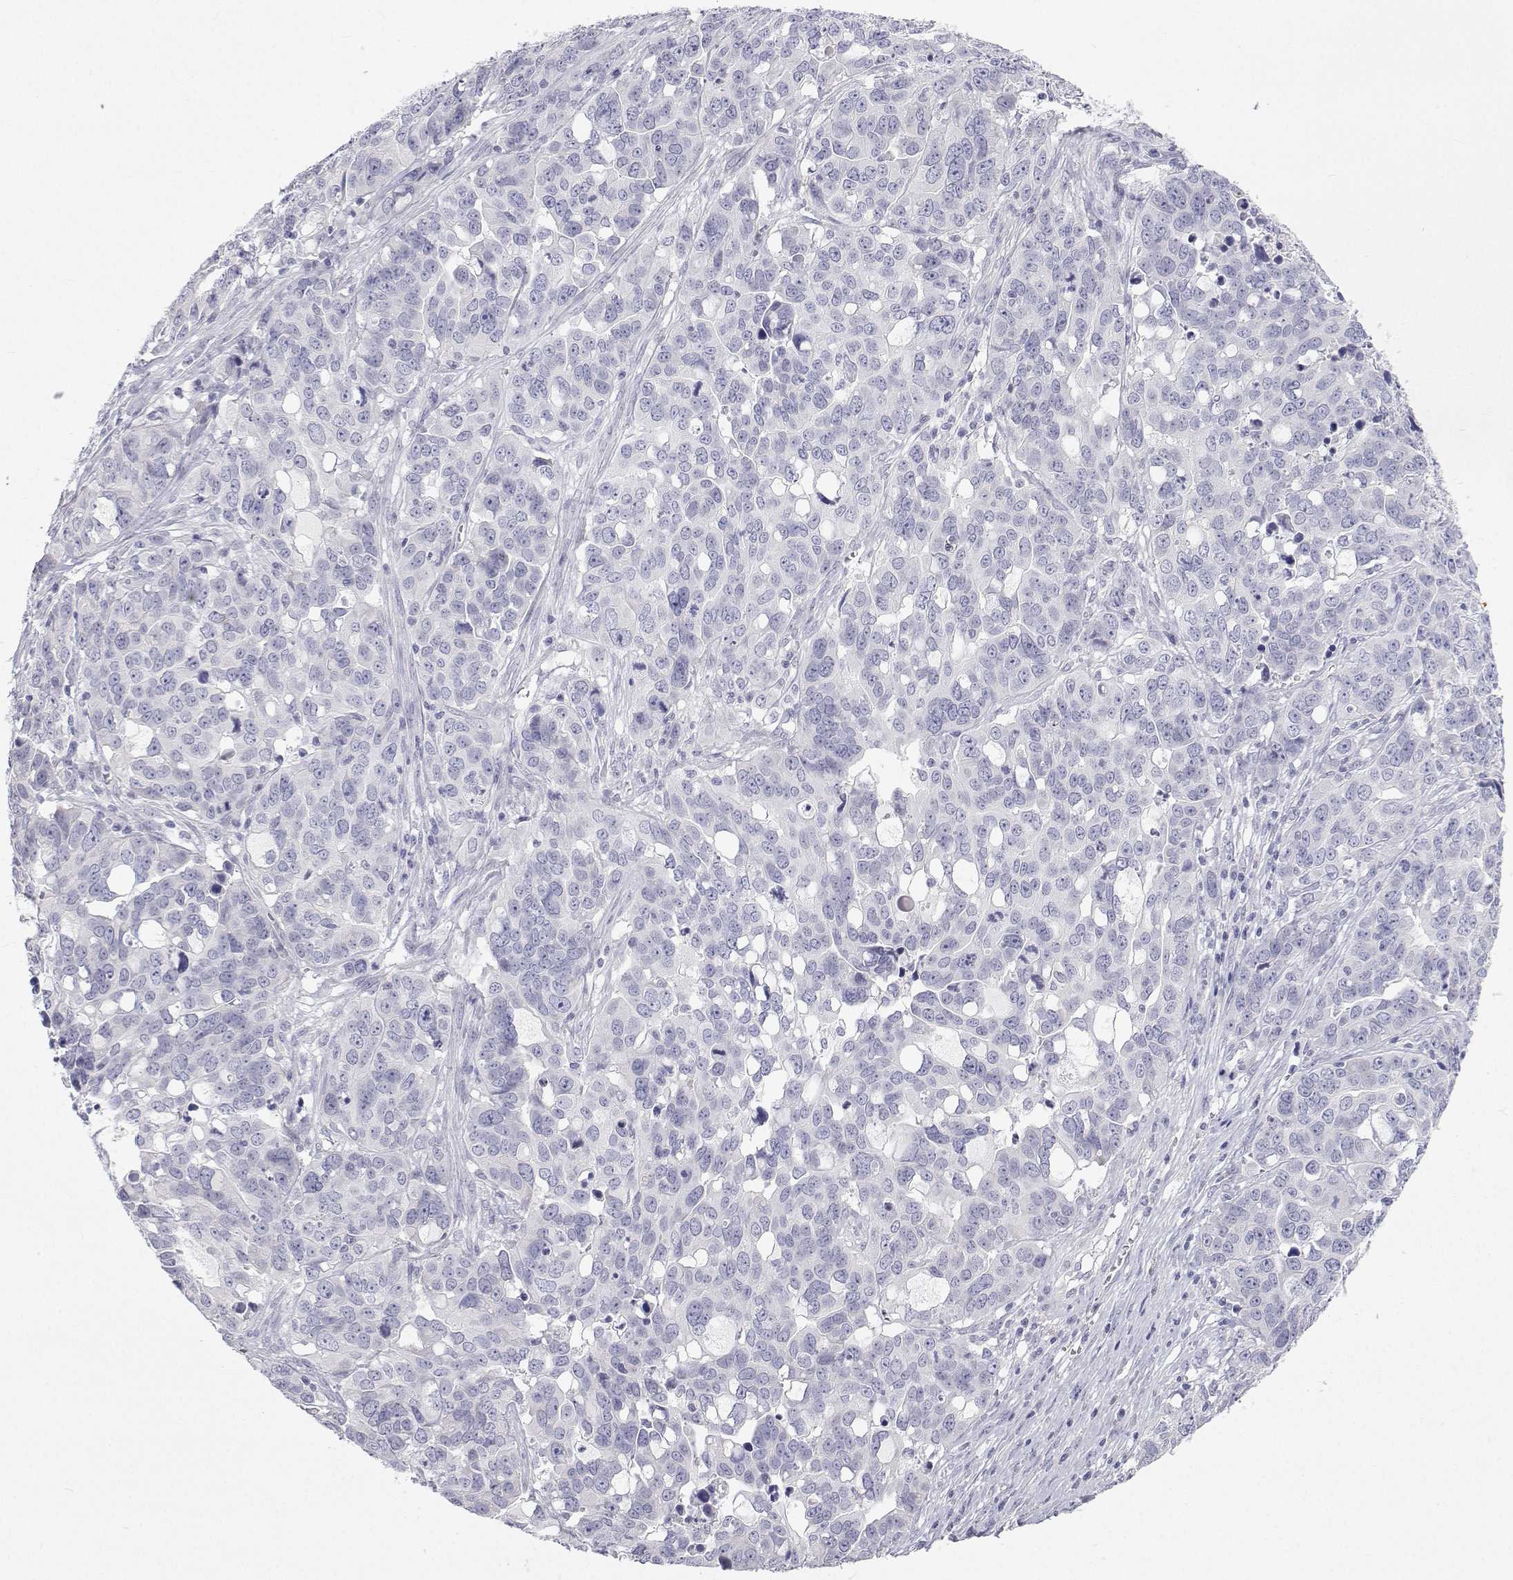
{"staining": {"intensity": "negative", "quantity": "none", "location": "none"}, "tissue": "ovarian cancer", "cell_type": "Tumor cells", "image_type": "cancer", "snomed": [{"axis": "morphology", "description": "Carcinoma, endometroid"}, {"axis": "topography", "description": "Ovary"}], "caption": "A photomicrograph of endometroid carcinoma (ovarian) stained for a protein reveals no brown staining in tumor cells.", "gene": "TTN", "patient": {"sex": "female", "age": 78}}